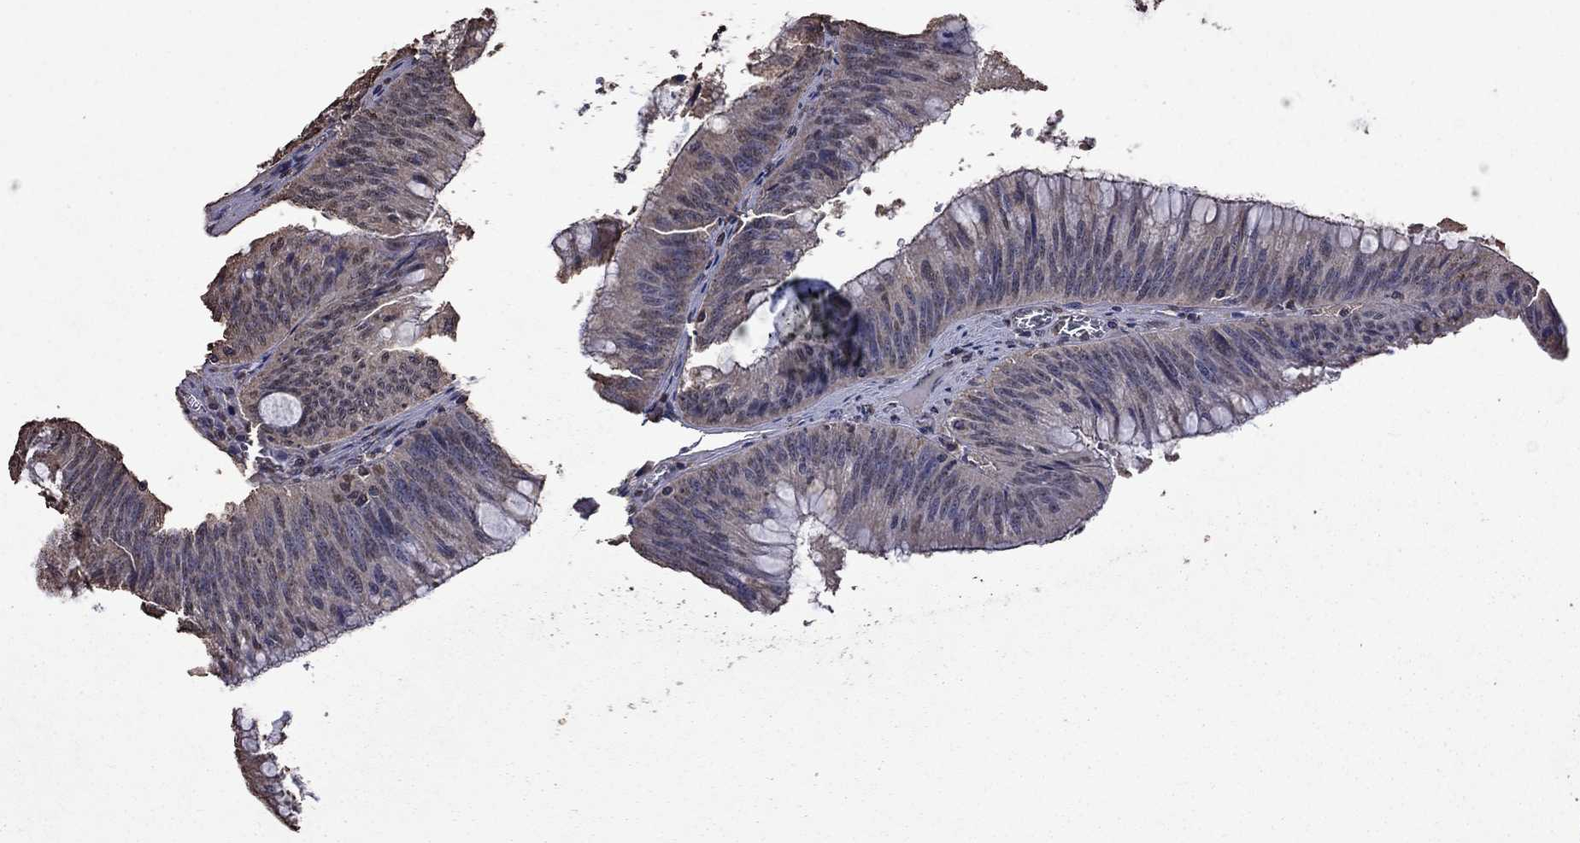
{"staining": {"intensity": "negative", "quantity": "none", "location": "none"}, "tissue": "colorectal cancer", "cell_type": "Tumor cells", "image_type": "cancer", "snomed": [{"axis": "morphology", "description": "Adenocarcinoma, NOS"}, {"axis": "topography", "description": "Rectum"}], "caption": "Histopathology image shows no protein positivity in tumor cells of adenocarcinoma (colorectal) tissue.", "gene": "SERPINA5", "patient": {"sex": "female", "age": 72}}